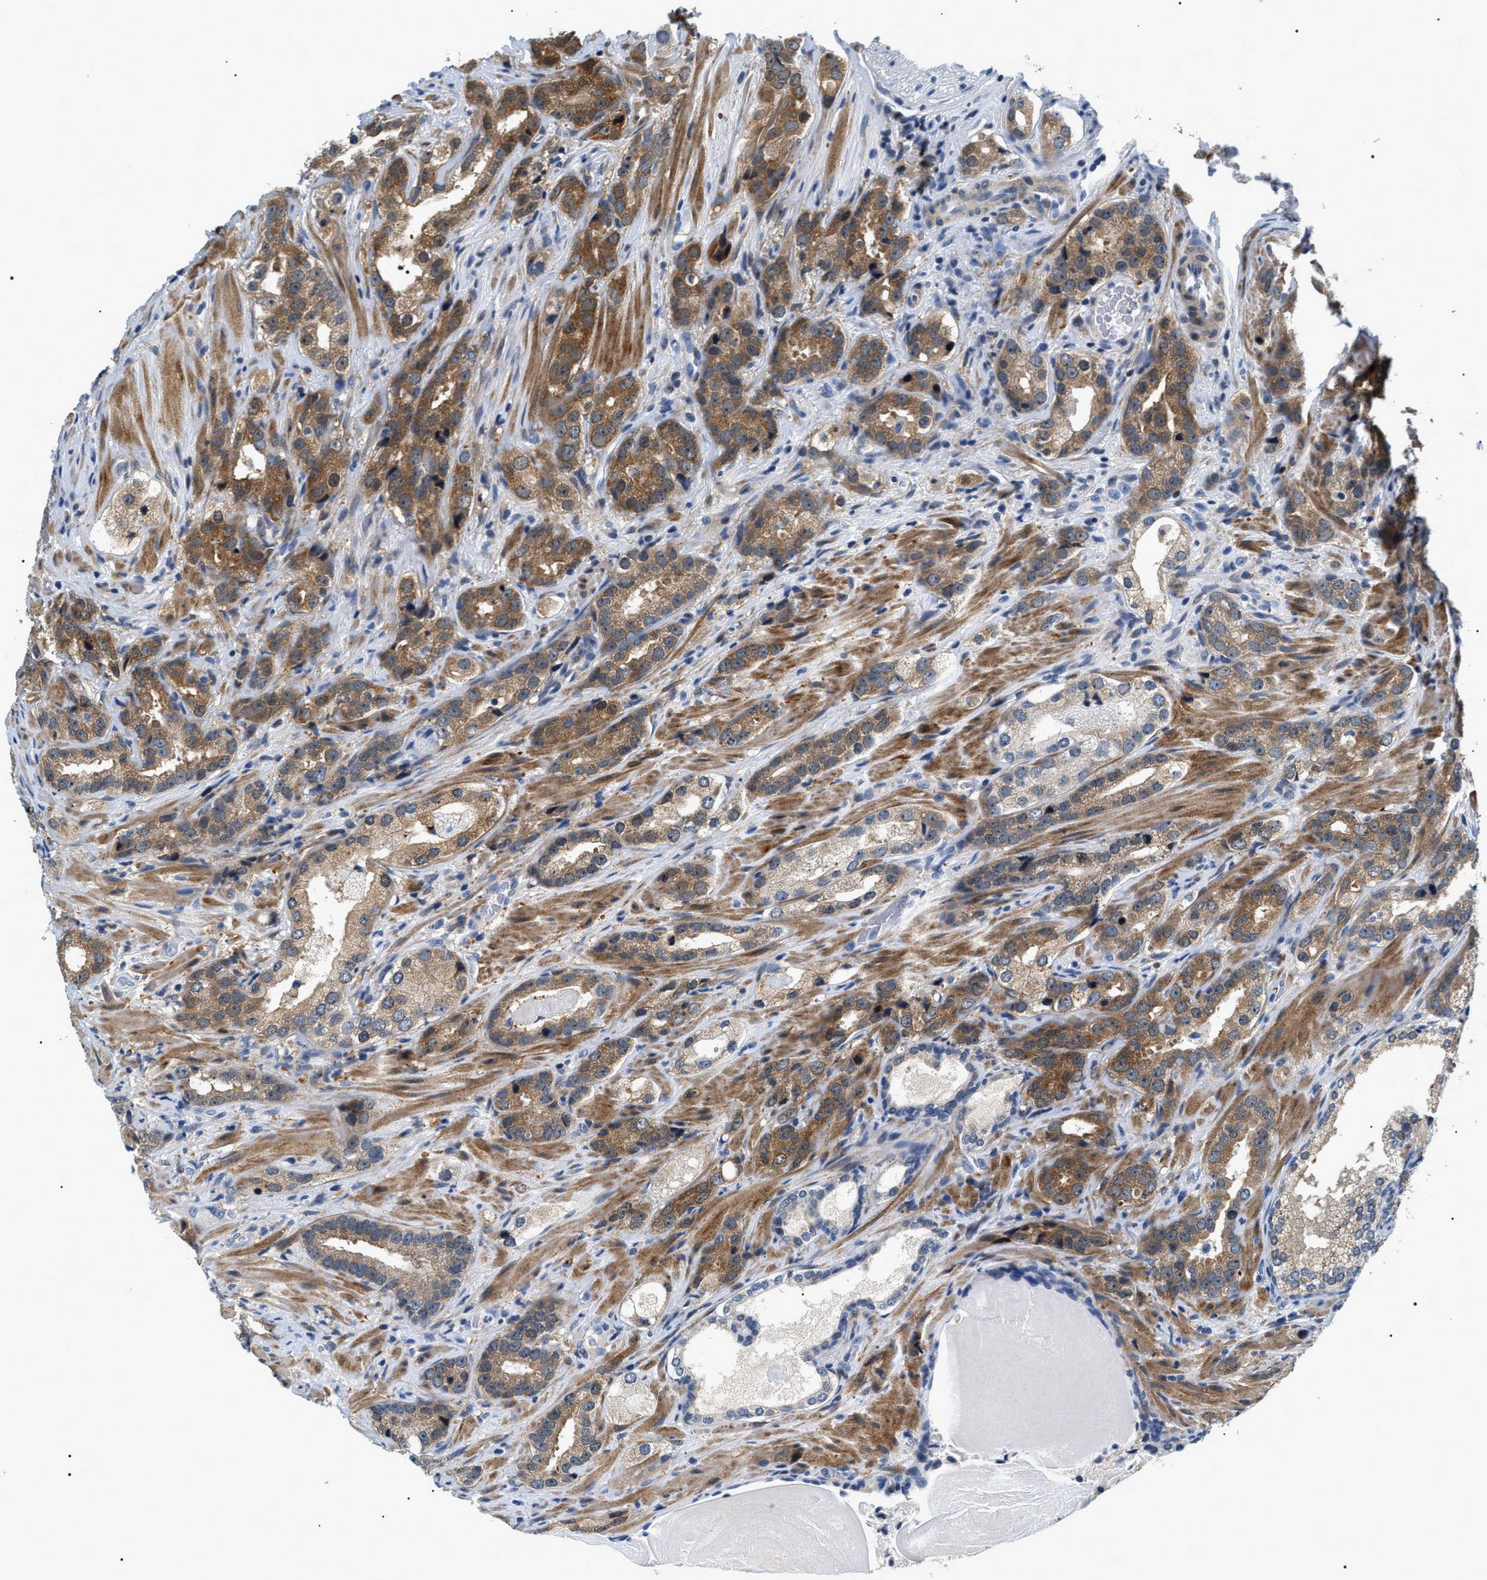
{"staining": {"intensity": "moderate", "quantity": ">75%", "location": "cytoplasmic/membranous"}, "tissue": "prostate cancer", "cell_type": "Tumor cells", "image_type": "cancer", "snomed": [{"axis": "morphology", "description": "Adenocarcinoma, High grade"}, {"axis": "topography", "description": "Prostate"}], "caption": "Protein expression analysis of human prostate cancer reveals moderate cytoplasmic/membranous staining in about >75% of tumor cells.", "gene": "BAG2", "patient": {"sex": "male", "age": 63}}